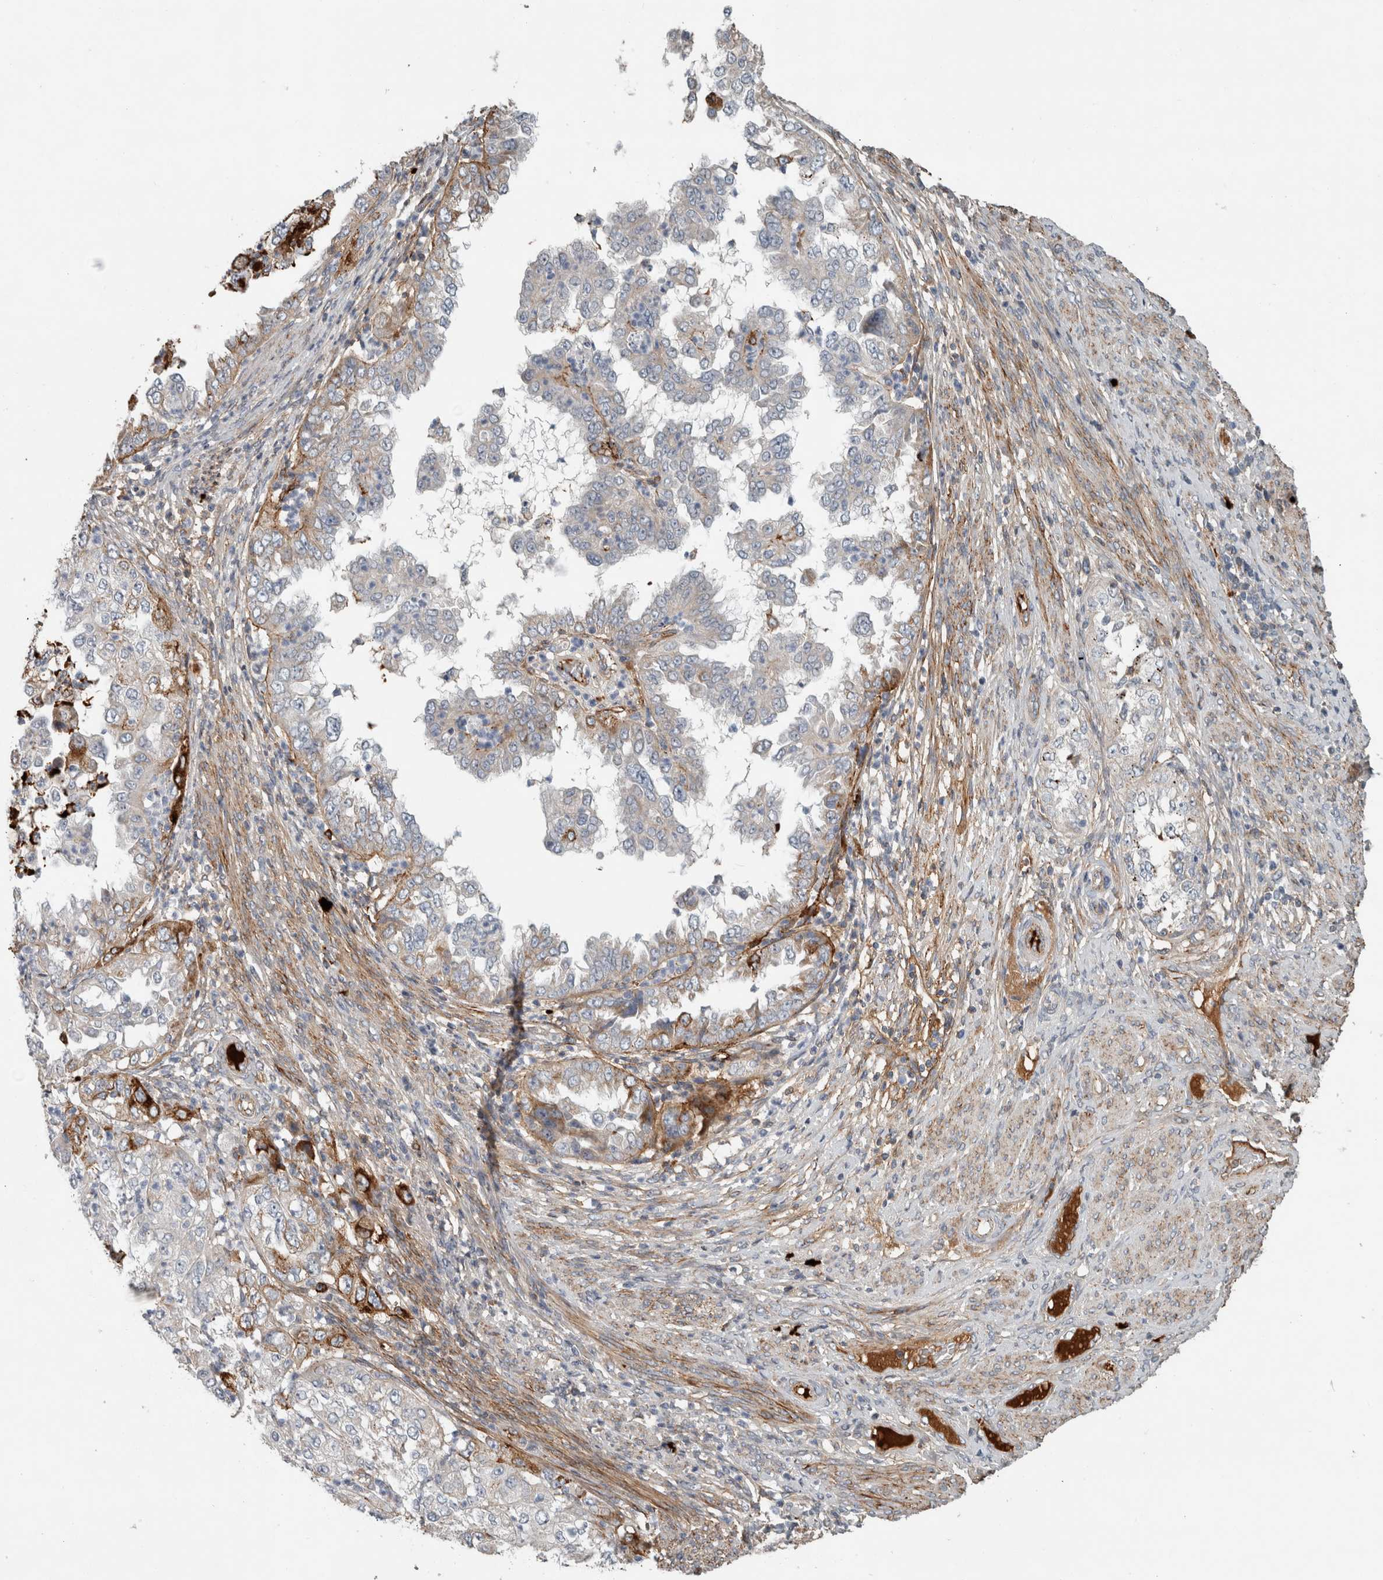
{"staining": {"intensity": "negative", "quantity": "none", "location": "none"}, "tissue": "endometrial cancer", "cell_type": "Tumor cells", "image_type": "cancer", "snomed": [{"axis": "morphology", "description": "Adenocarcinoma, NOS"}, {"axis": "topography", "description": "Endometrium"}], "caption": "DAB immunohistochemical staining of adenocarcinoma (endometrial) reveals no significant staining in tumor cells.", "gene": "FN1", "patient": {"sex": "female", "age": 85}}